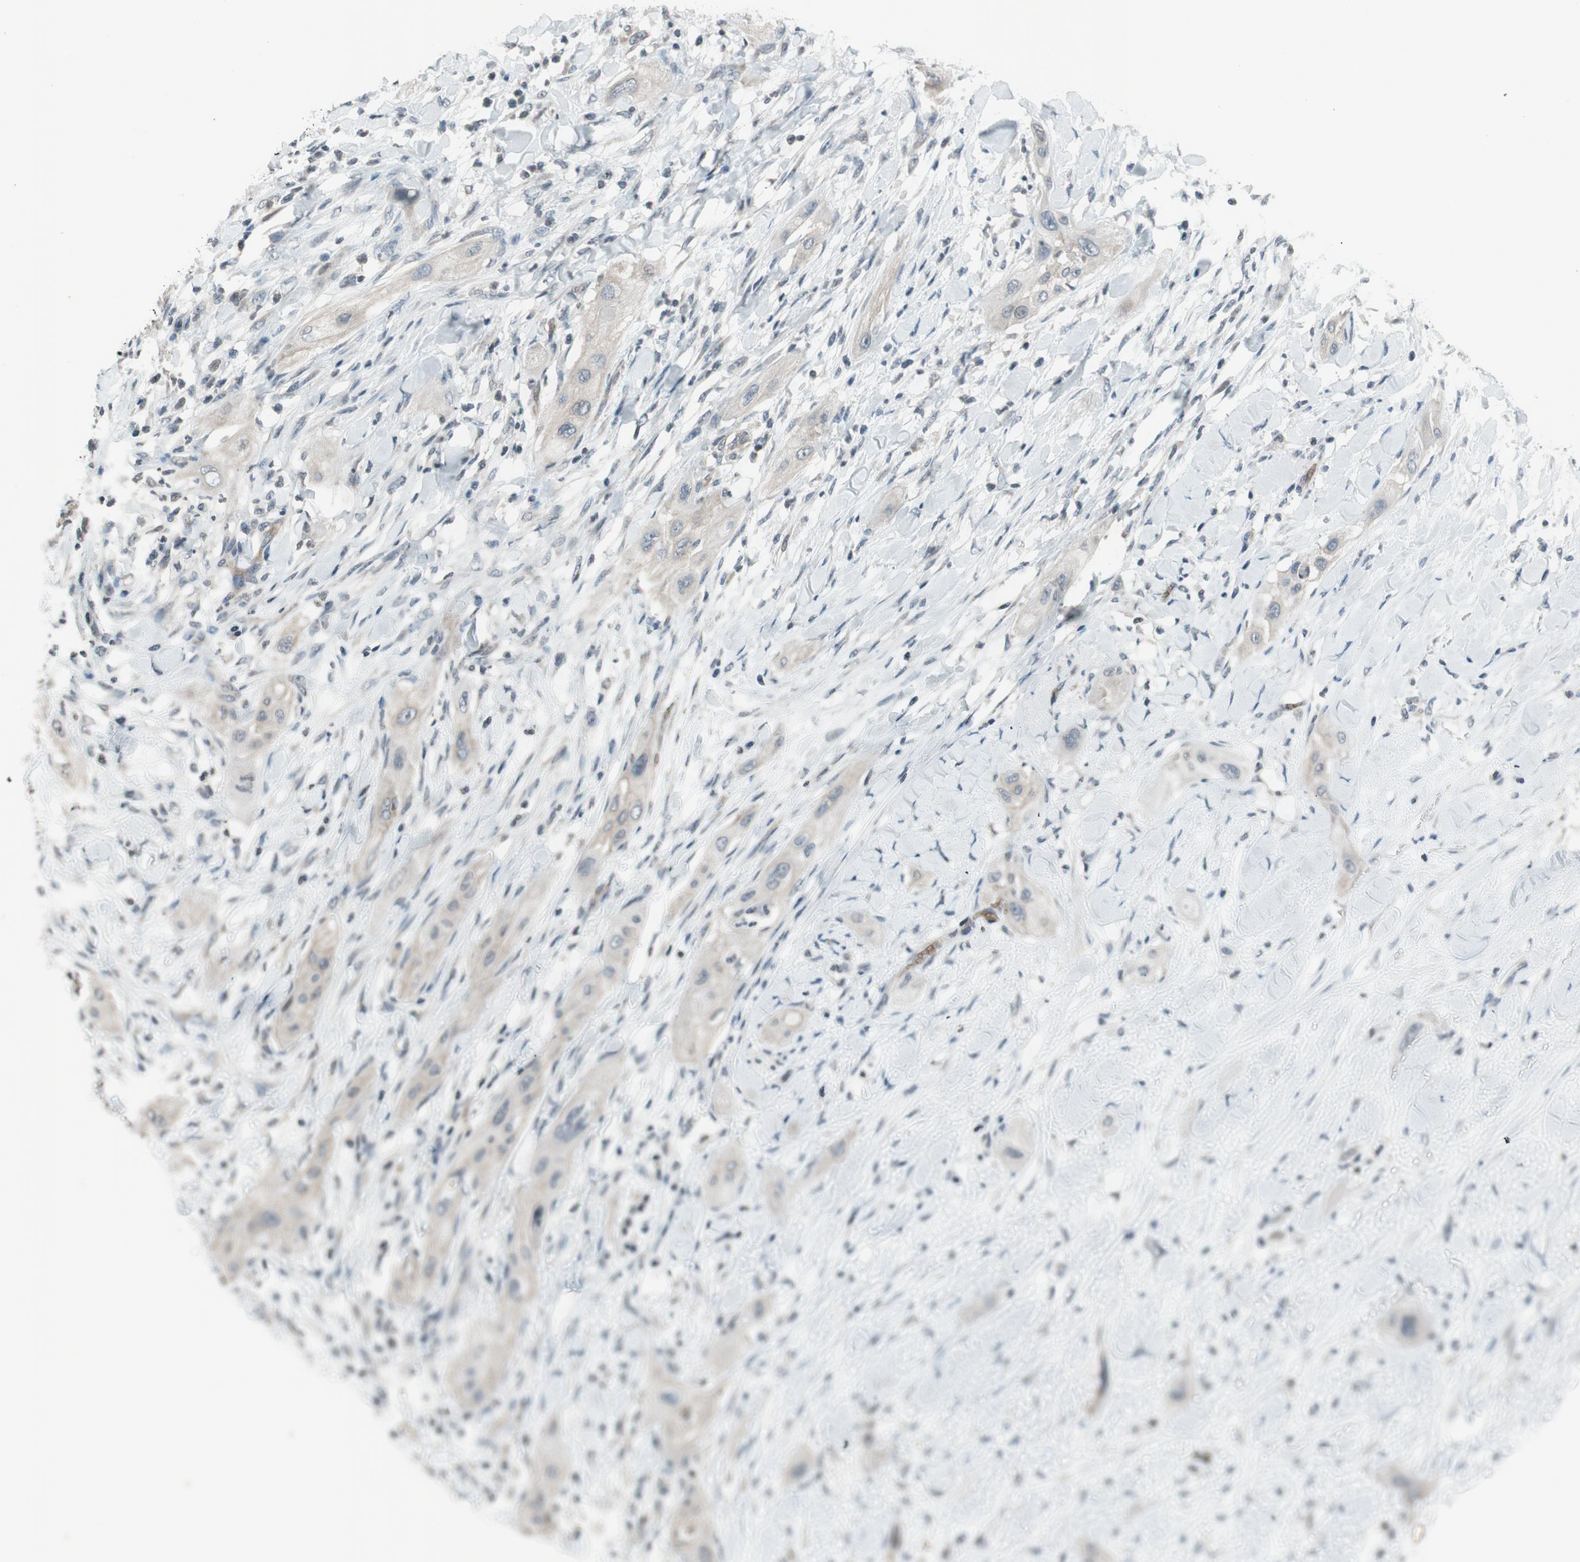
{"staining": {"intensity": "weak", "quantity": "<25%", "location": "cytoplasmic/membranous"}, "tissue": "lung cancer", "cell_type": "Tumor cells", "image_type": "cancer", "snomed": [{"axis": "morphology", "description": "Squamous cell carcinoma, NOS"}, {"axis": "topography", "description": "Lung"}], "caption": "Immunohistochemical staining of human lung cancer (squamous cell carcinoma) demonstrates no significant positivity in tumor cells.", "gene": "GYPC", "patient": {"sex": "female", "age": 47}}